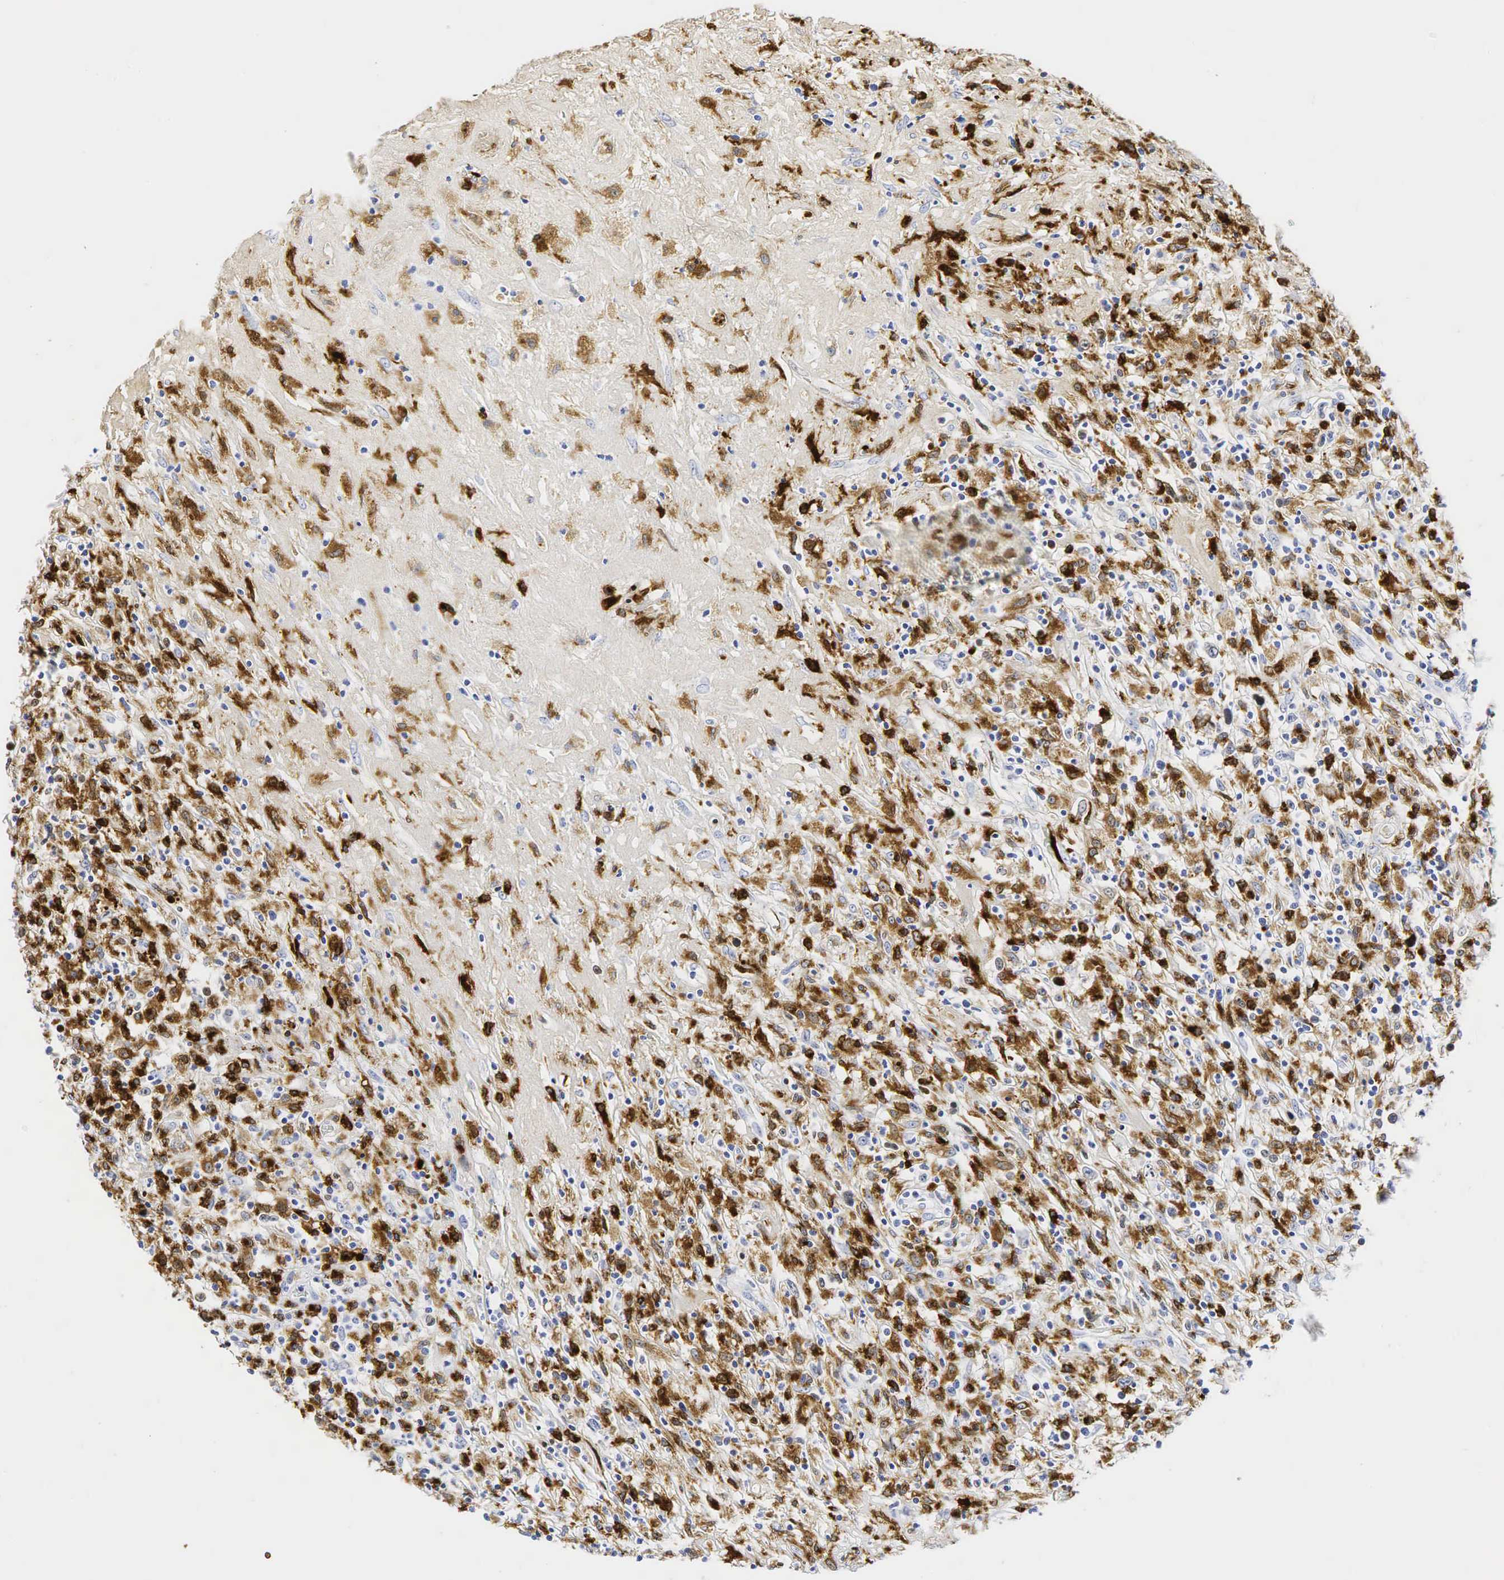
{"staining": {"intensity": "moderate", "quantity": ">75%", "location": "cytoplasmic/membranous"}, "tissue": "lymphoma", "cell_type": "Tumor cells", "image_type": "cancer", "snomed": [{"axis": "morphology", "description": "Hodgkin's disease, NOS"}, {"axis": "topography", "description": "Lymph node"}], "caption": "Protein positivity by immunohistochemistry displays moderate cytoplasmic/membranous expression in approximately >75% of tumor cells in lymphoma.", "gene": "LYZ", "patient": {"sex": "male", "age": 46}}